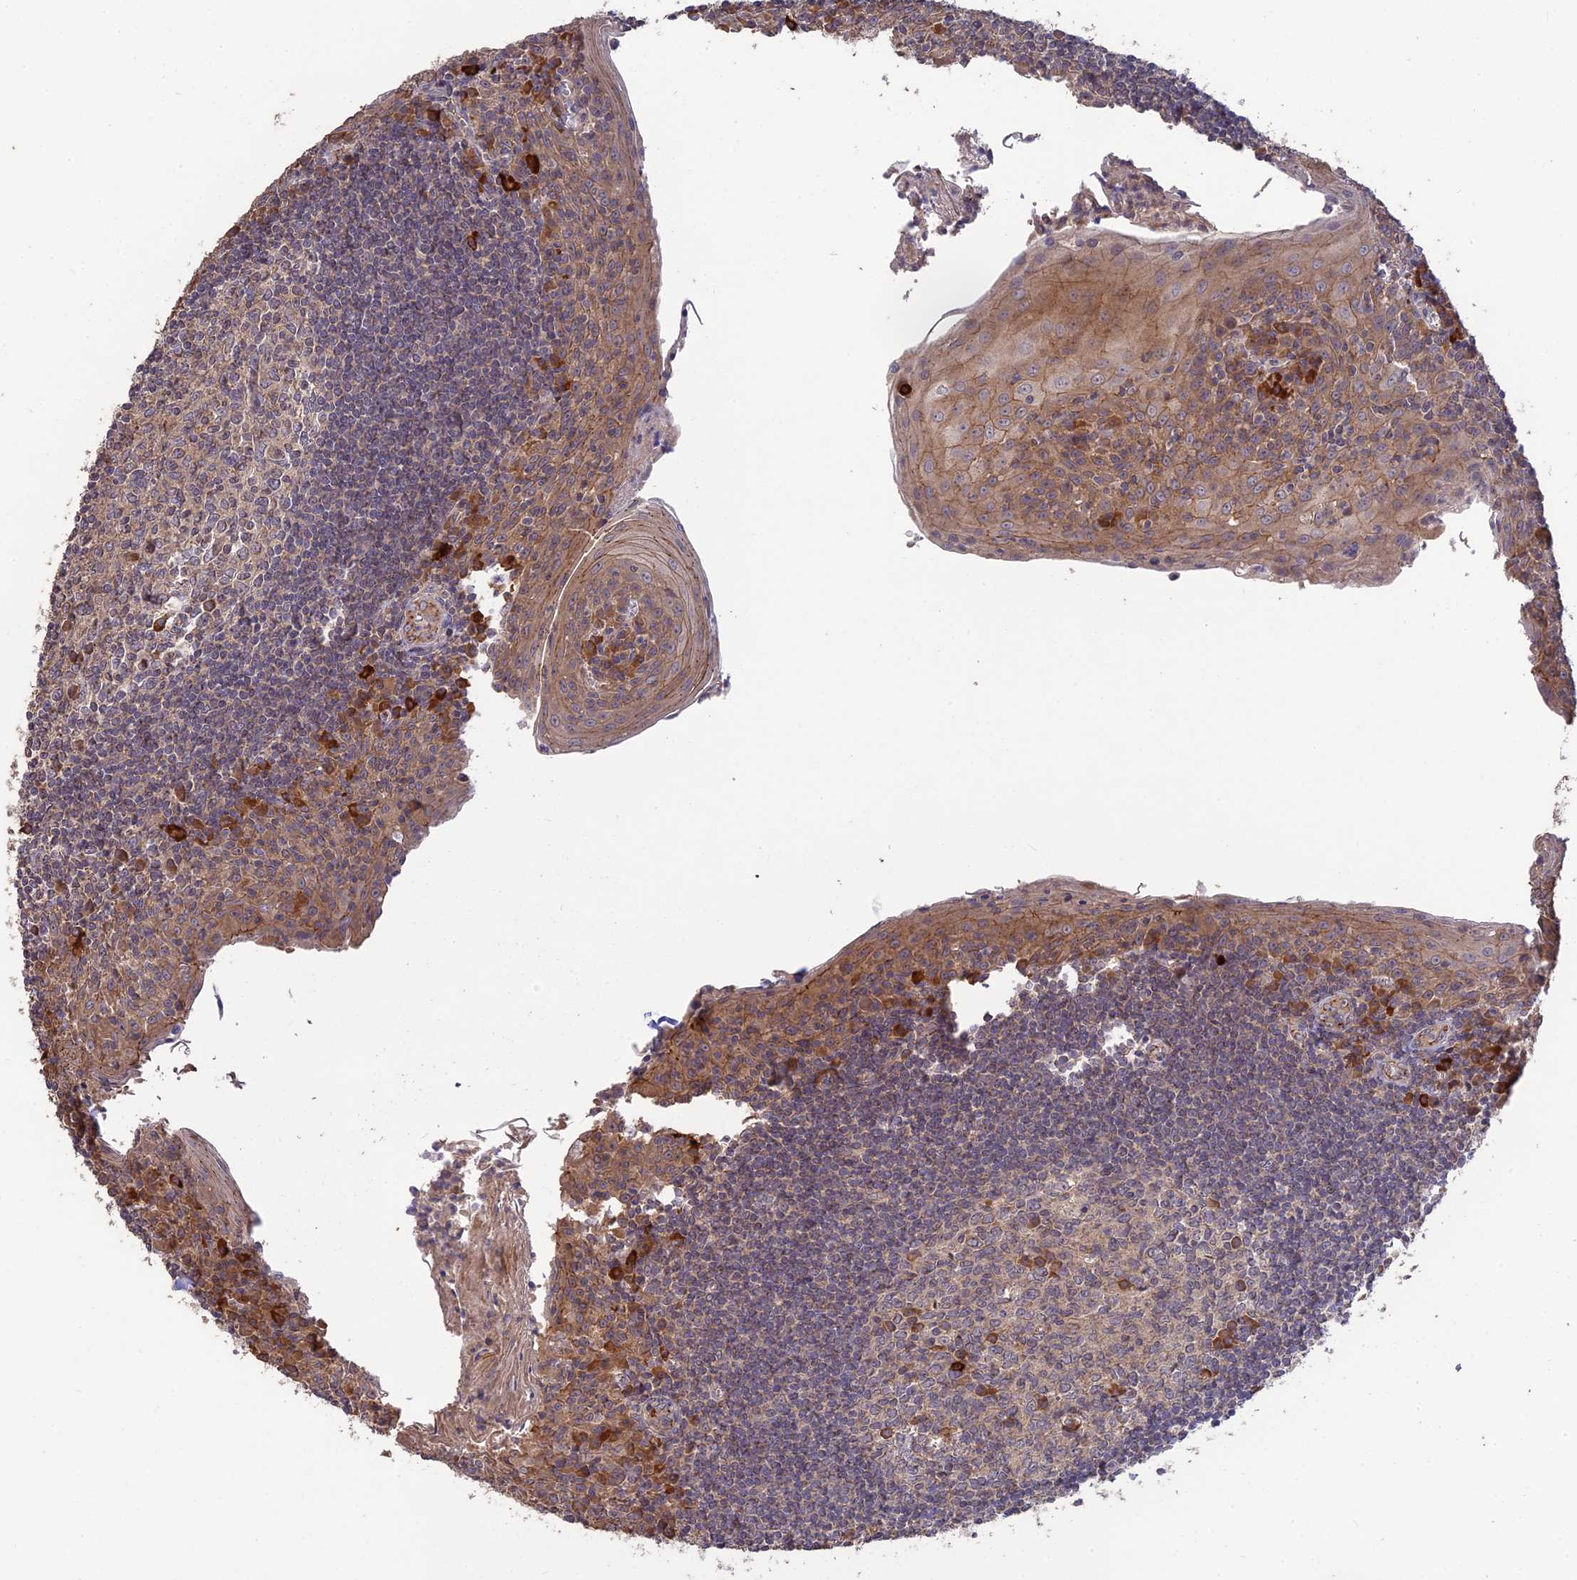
{"staining": {"intensity": "moderate", "quantity": "<25%", "location": "cytoplasmic/membranous"}, "tissue": "tonsil", "cell_type": "Germinal center cells", "image_type": "normal", "snomed": [{"axis": "morphology", "description": "Normal tissue, NOS"}, {"axis": "topography", "description": "Tonsil"}], "caption": "Germinal center cells reveal moderate cytoplasmic/membranous positivity in about <25% of cells in normal tonsil.", "gene": "ARHGAP40", "patient": {"sex": "male", "age": 27}}